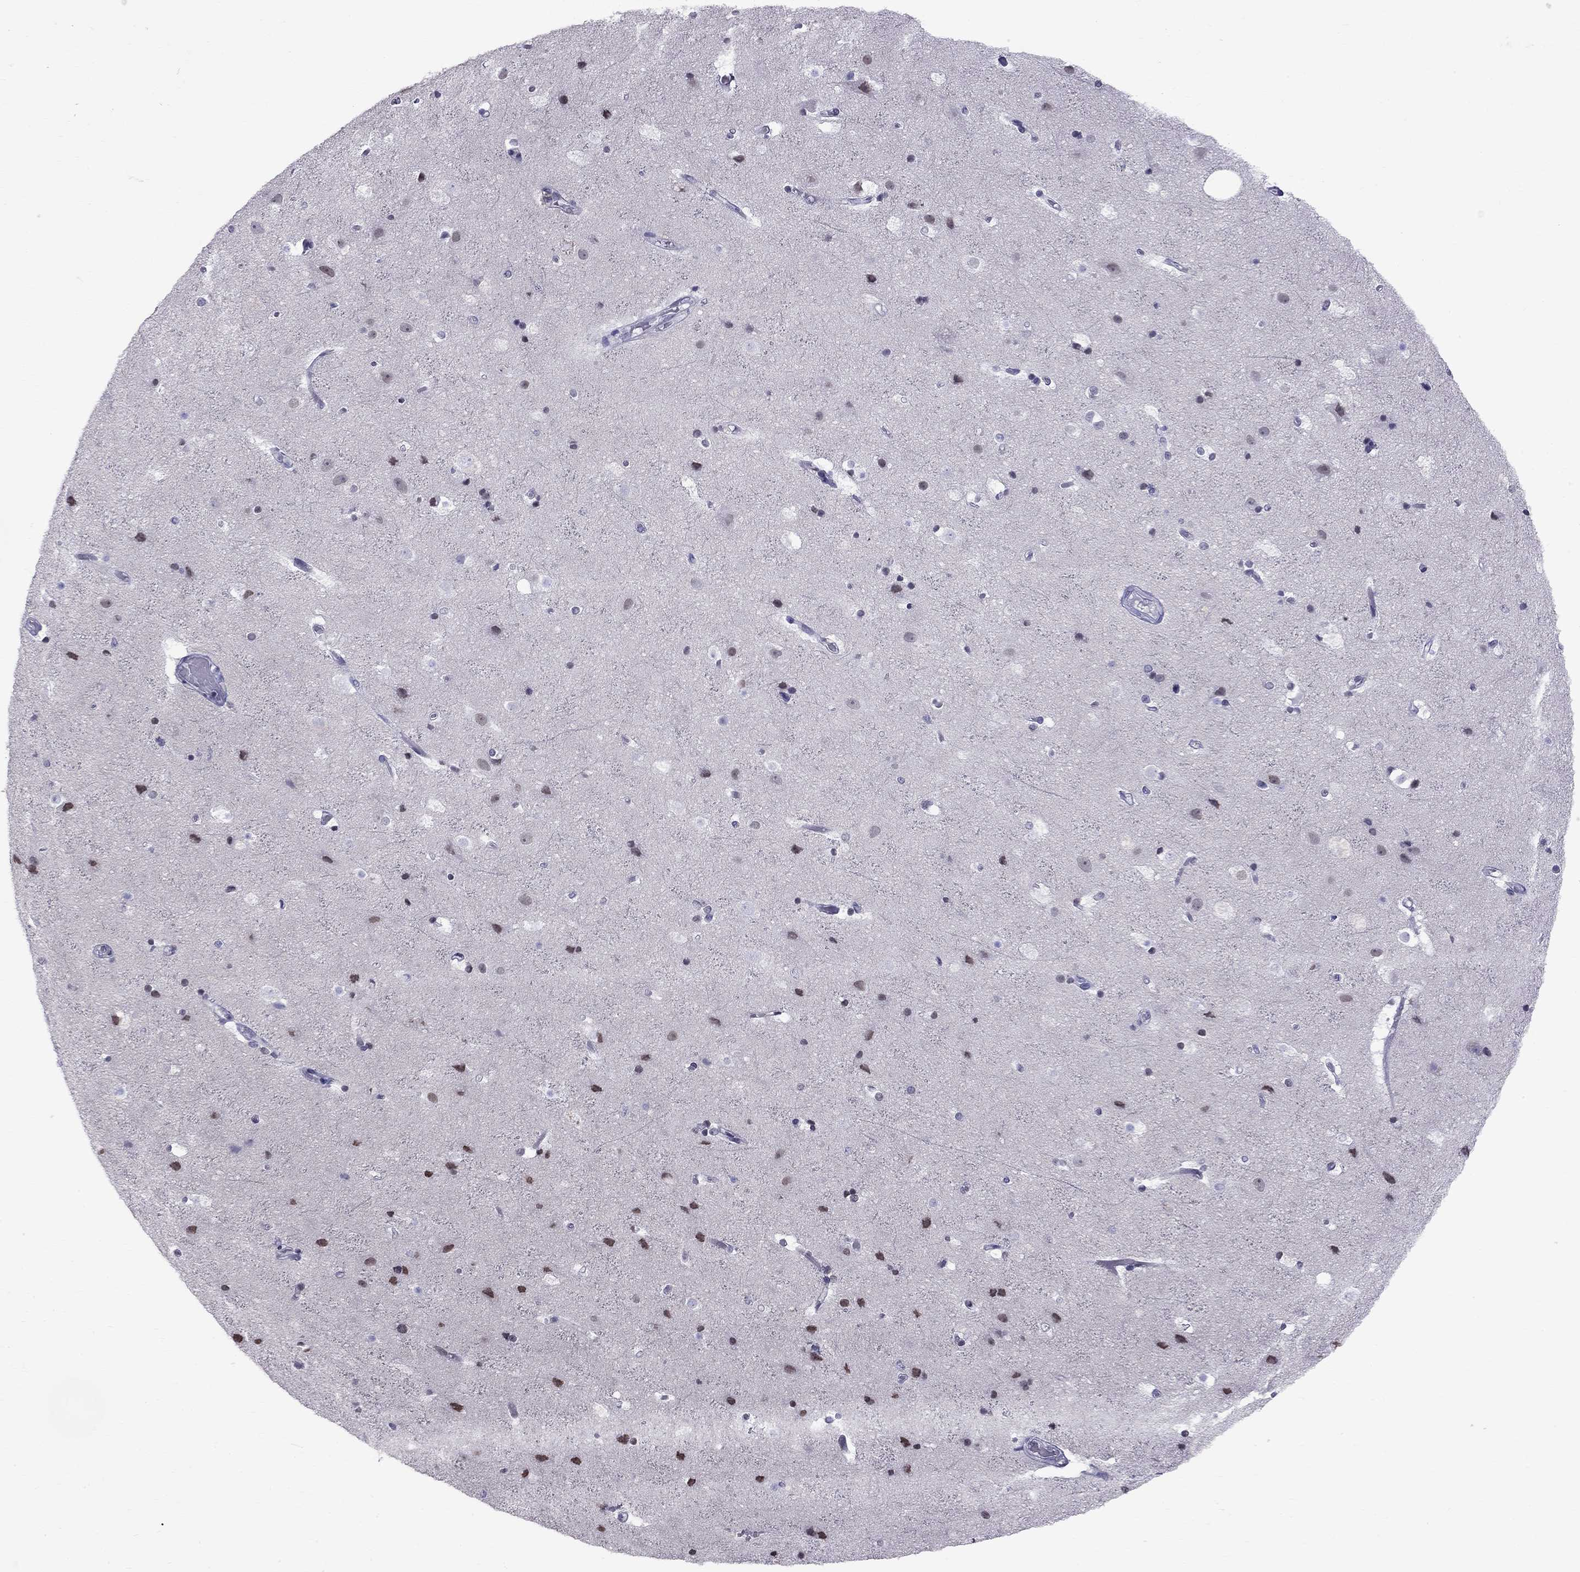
{"staining": {"intensity": "negative", "quantity": "none", "location": "none"}, "tissue": "cerebral cortex", "cell_type": "Endothelial cells", "image_type": "normal", "snomed": [{"axis": "morphology", "description": "Normal tissue, NOS"}, {"axis": "topography", "description": "Cerebral cortex"}], "caption": "Cerebral cortex was stained to show a protein in brown. There is no significant expression in endothelial cells. Nuclei are stained in blue.", "gene": "MUC15", "patient": {"sex": "female", "age": 52}}